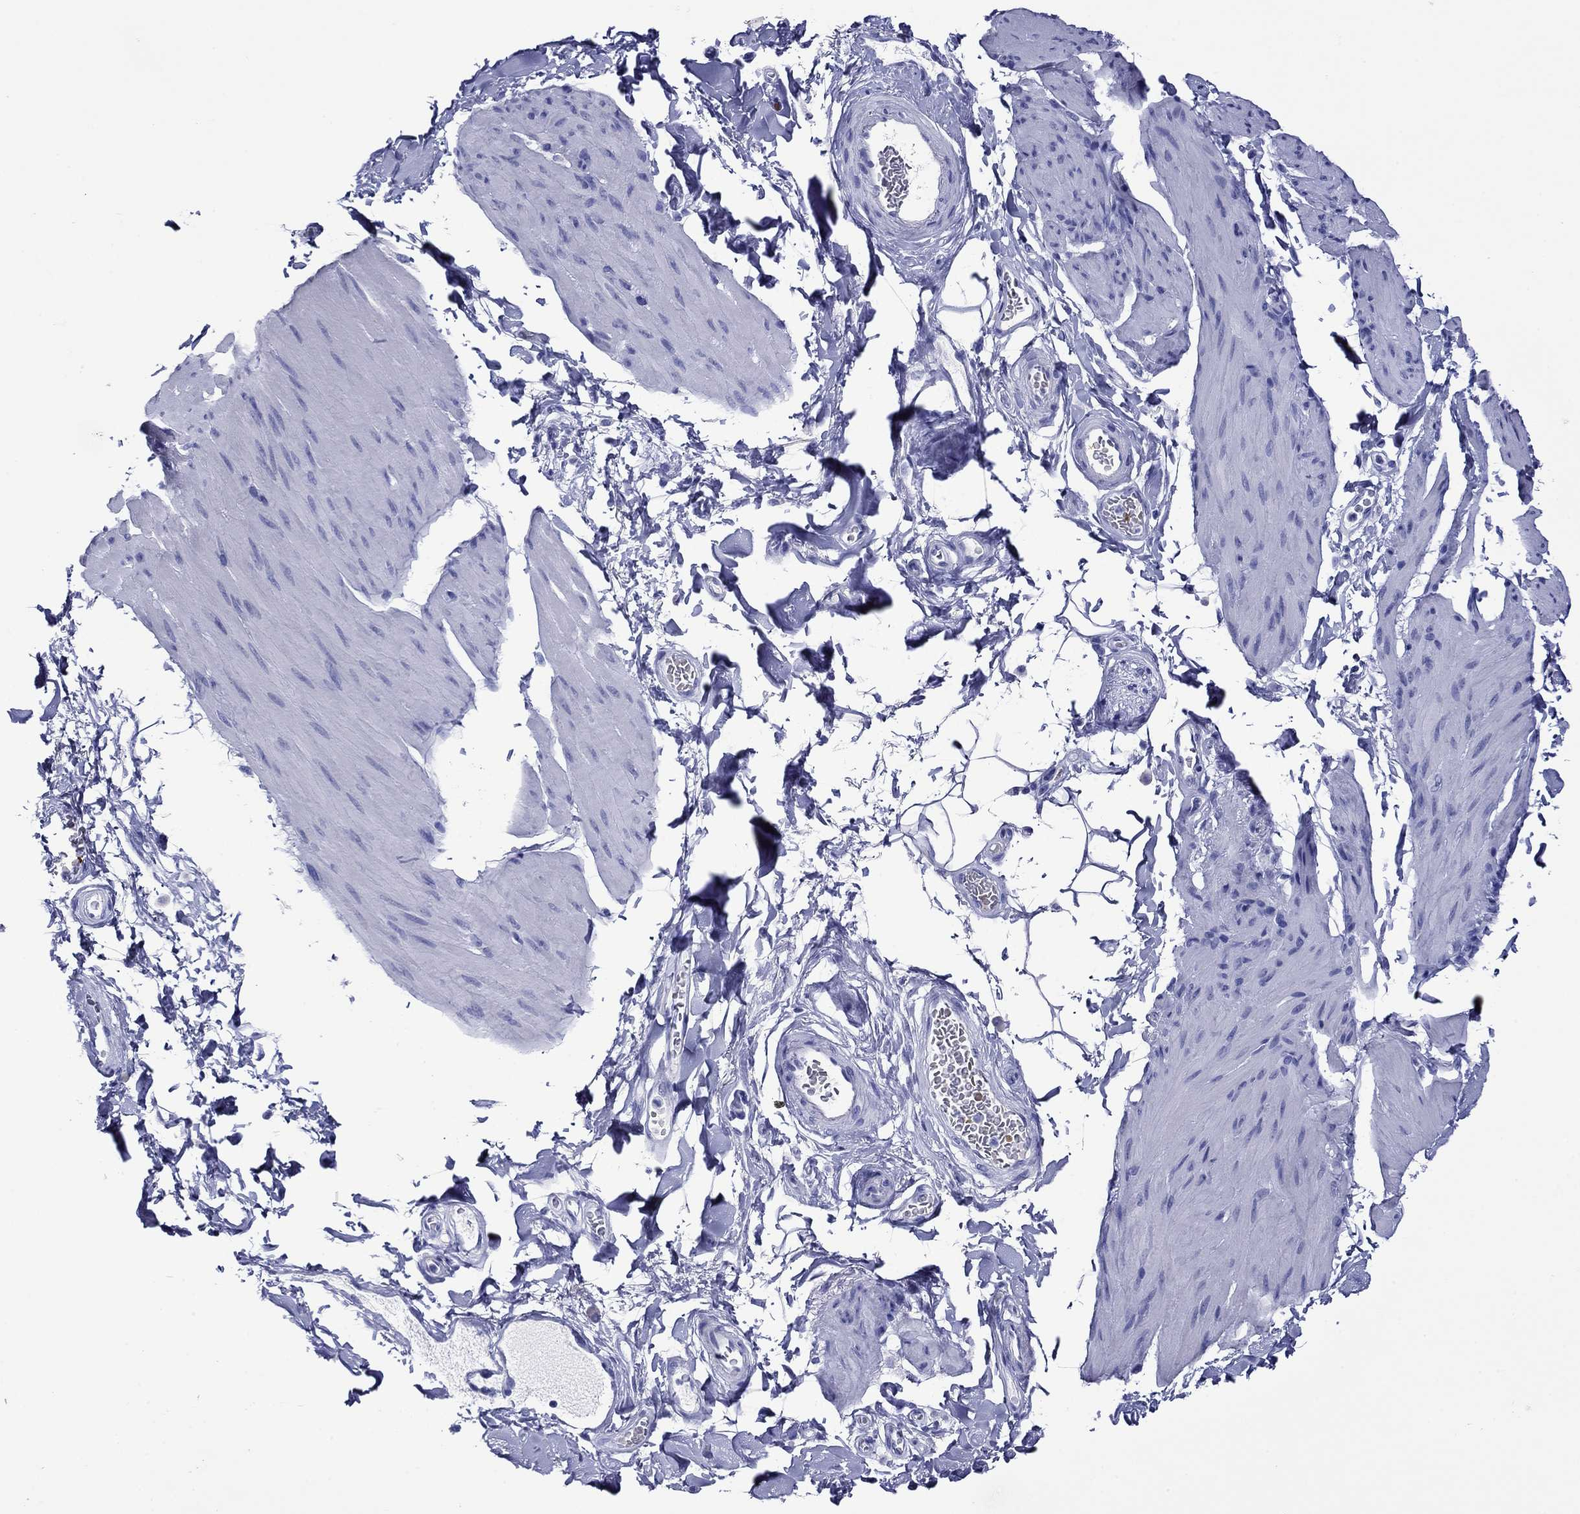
{"staining": {"intensity": "negative", "quantity": "none", "location": "none"}, "tissue": "smooth muscle", "cell_type": "Smooth muscle cells", "image_type": "normal", "snomed": [{"axis": "morphology", "description": "Normal tissue, NOS"}, {"axis": "topography", "description": "Adipose tissue"}, {"axis": "topography", "description": "Smooth muscle"}, {"axis": "topography", "description": "Peripheral nerve tissue"}], "caption": "IHC of benign human smooth muscle shows no expression in smooth muscle cells.", "gene": "ROM1", "patient": {"sex": "male", "age": 83}}